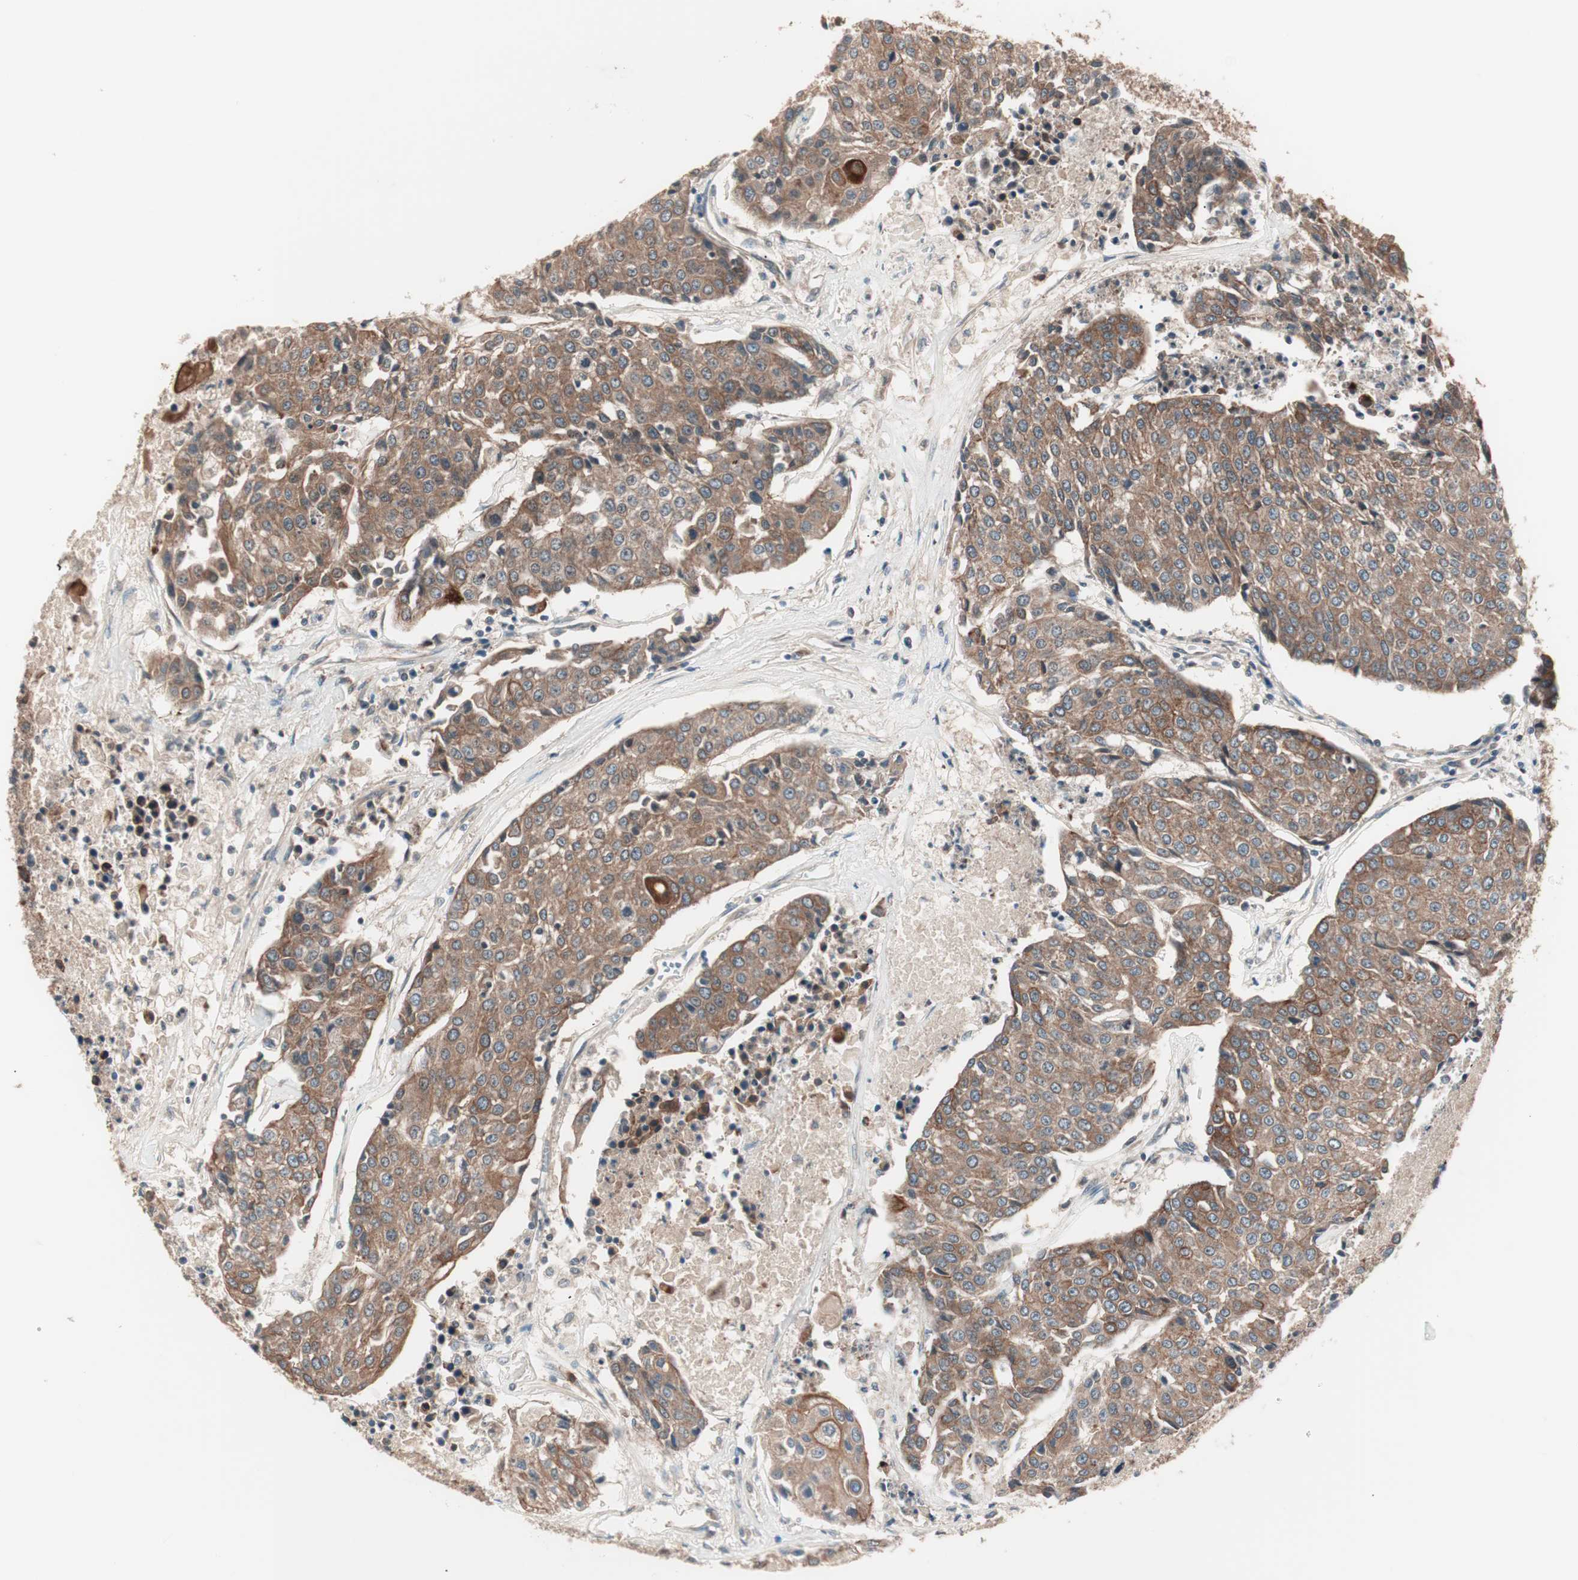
{"staining": {"intensity": "moderate", "quantity": ">75%", "location": "cytoplasmic/membranous"}, "tissue": "urothelial cancer", "cell_type": "Tumor cells", "image_type": "cancer", "snomed": [{"axis": "morphology", "description": "Urothelial carcinoma, High grade"}, {"axis": "topography", "description": "Urinary bladder"}], "caption": "Urothelial cancer tissue shows moderate cytoplasmic/membranous staining in about >75% of tumor cells", "gene": "TSG101", "patient": {"sex": "female", "age": 85}}